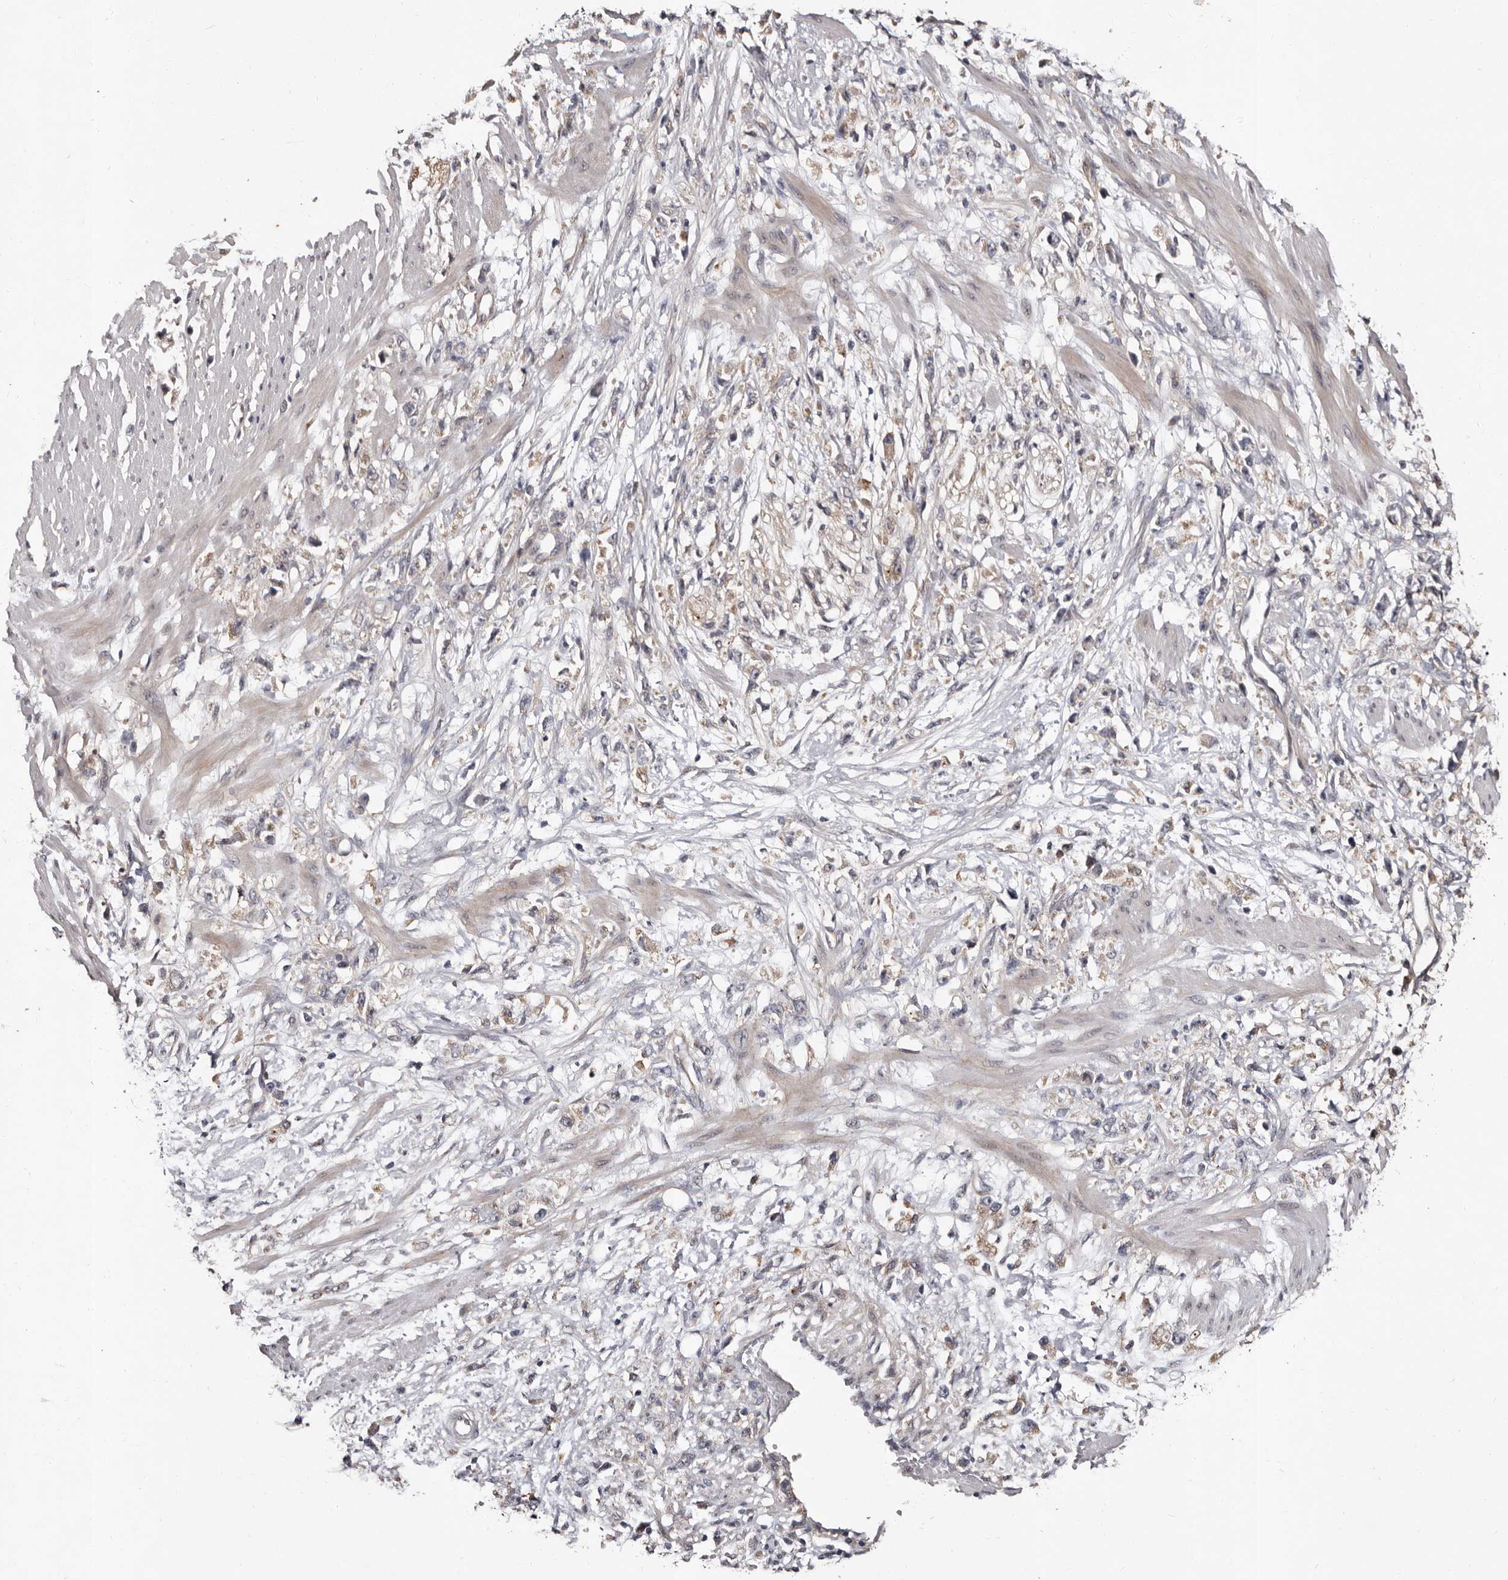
{"staining": {"intensity": "moderate", "quantity": "25%-75%", "location": "cytoplasmic/membranous"}, "tissue": "stomach cancer", "cell_type": "Tumor cells", "image_type": "cancer", "snomed": [{"axis": "morphology", "description": "Adenocarcinoma, NOS"}, {"axis": "topography", "description": "Stomach"}], "caption": "Moderate cytoplasmic/membranous staining is present in approximately 25%-75% of tumor cells in adenocarcinoma (stomach). Ihc stains the protein in brown and the nuclei are stained blue.", "gene": "FAM91A1", "patient": {"sex": "female", "age": 59}}